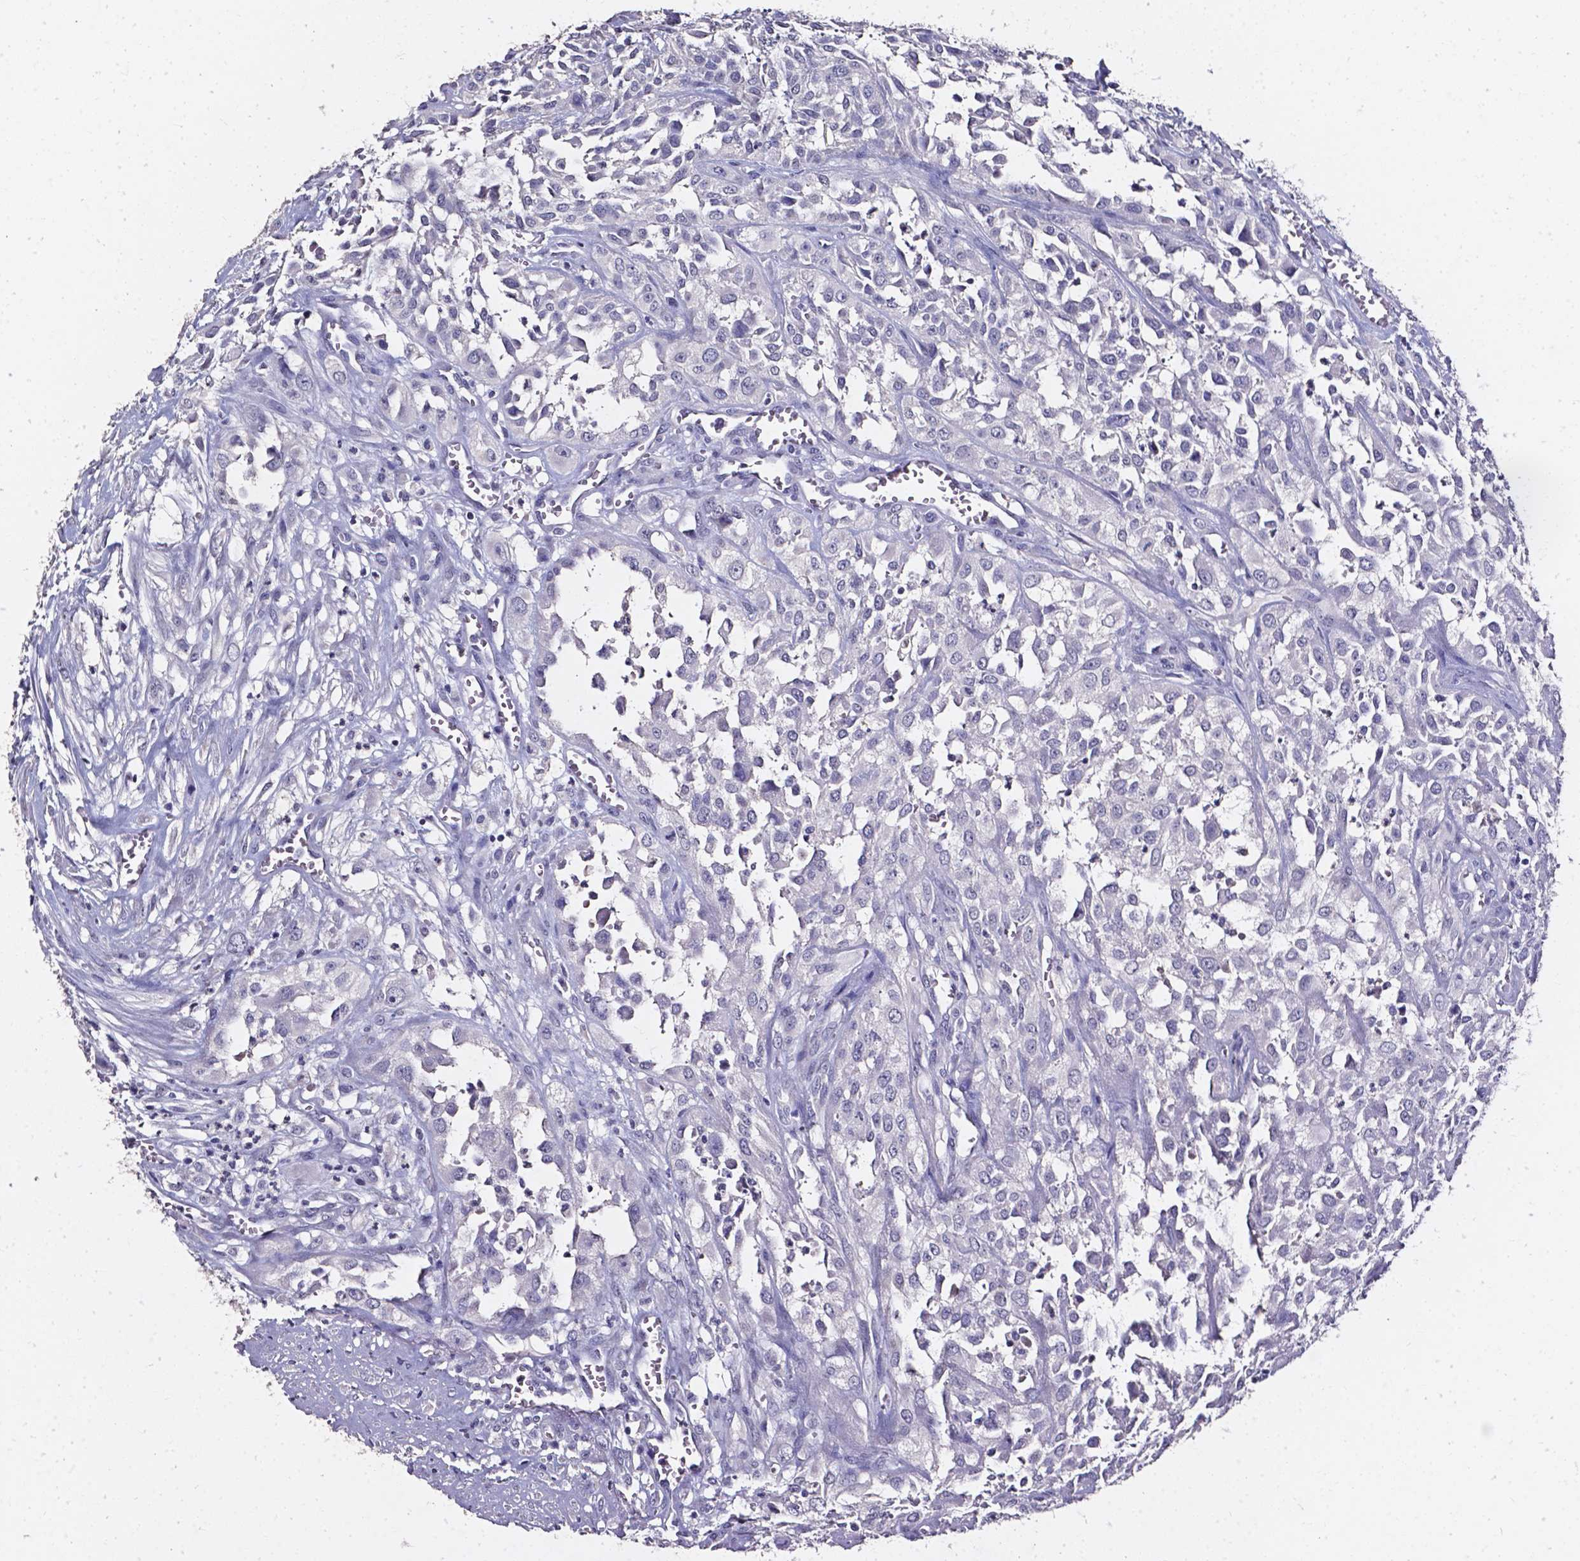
{"staining": {"intensity": "negative", "quantity": "none", "location": "none"}, "tissue": "urothelial cancer", "cell_type": "Tumor cells", "image_type": "cancer", "snomed": [{"axis": "morphology", "description": "Urothelial carcinoma, High grade"}, {"axis": "topography", "description": "Urinary bladder"}], "caption": "This is an immunohistochemistry (IHC) image of human urothelial carcinoma (high-grade). There is no expression in tumor cells.", "gene": "AKR1B10", "patient": {"sex": "male", "age": 67}}